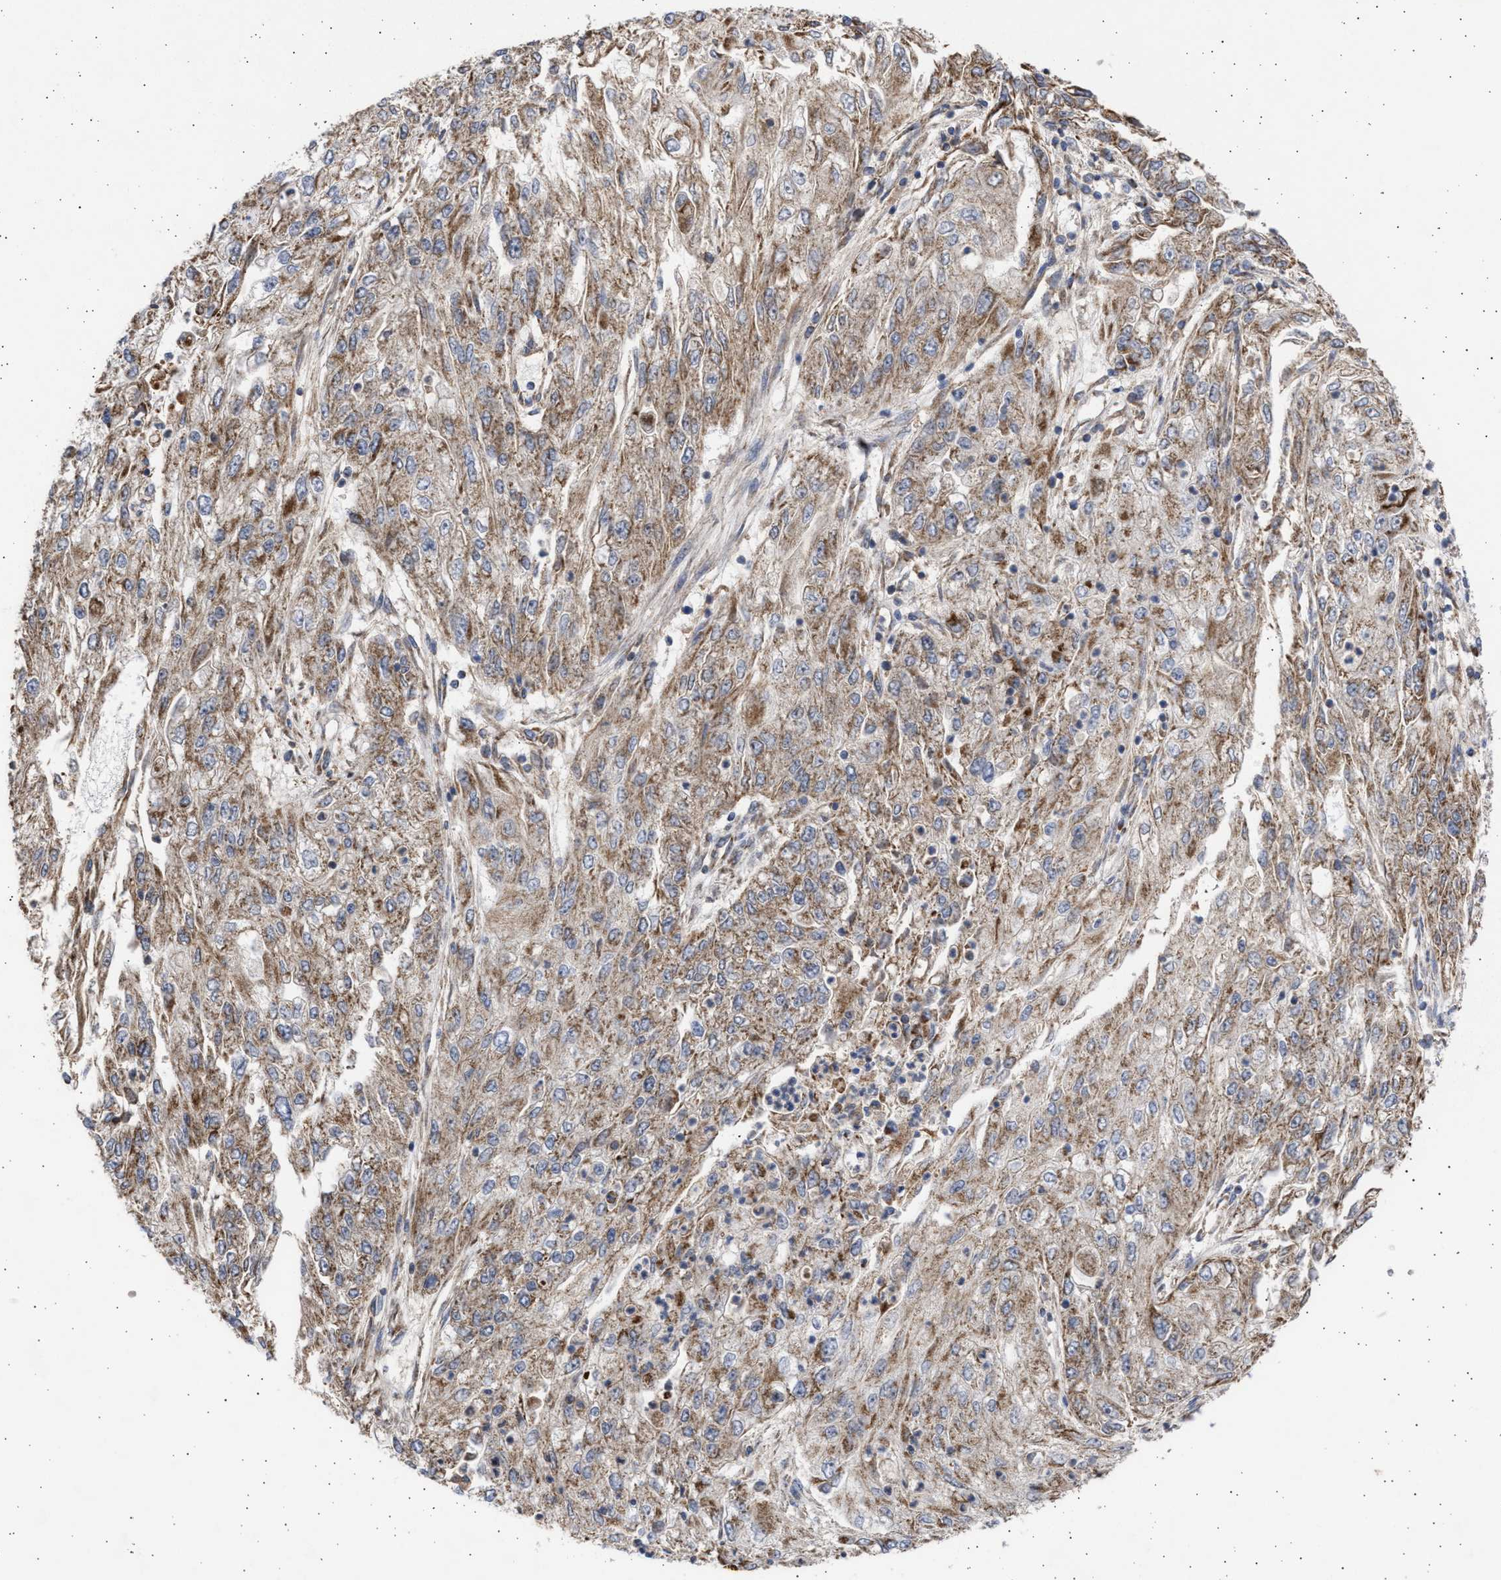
{"staining": {"intensity": "moderate", "quantity": ">75%", "location": "cytoplasmic/membranous"}, "tissue": "endometrial cancer", "cell_type": "Tumor cells", "image_type": "cancer", "snomed": [{"axis": "morphology", "description": "Adenocarcinoma, NOS"}, {"axis": "topography", "description": "Endometrium"}], "caption": "Protein staining of adenocarcinoma (endometrial) tissue shows moderate cytoplasmic/membranous expression in about >75% of tumor cells. Immunohistochemistry (ihc) stains the protein of interest in brown and the nuclei are stained blue.", "gene": "TTC19", "patient": {"sex": "female", "age": 49}}